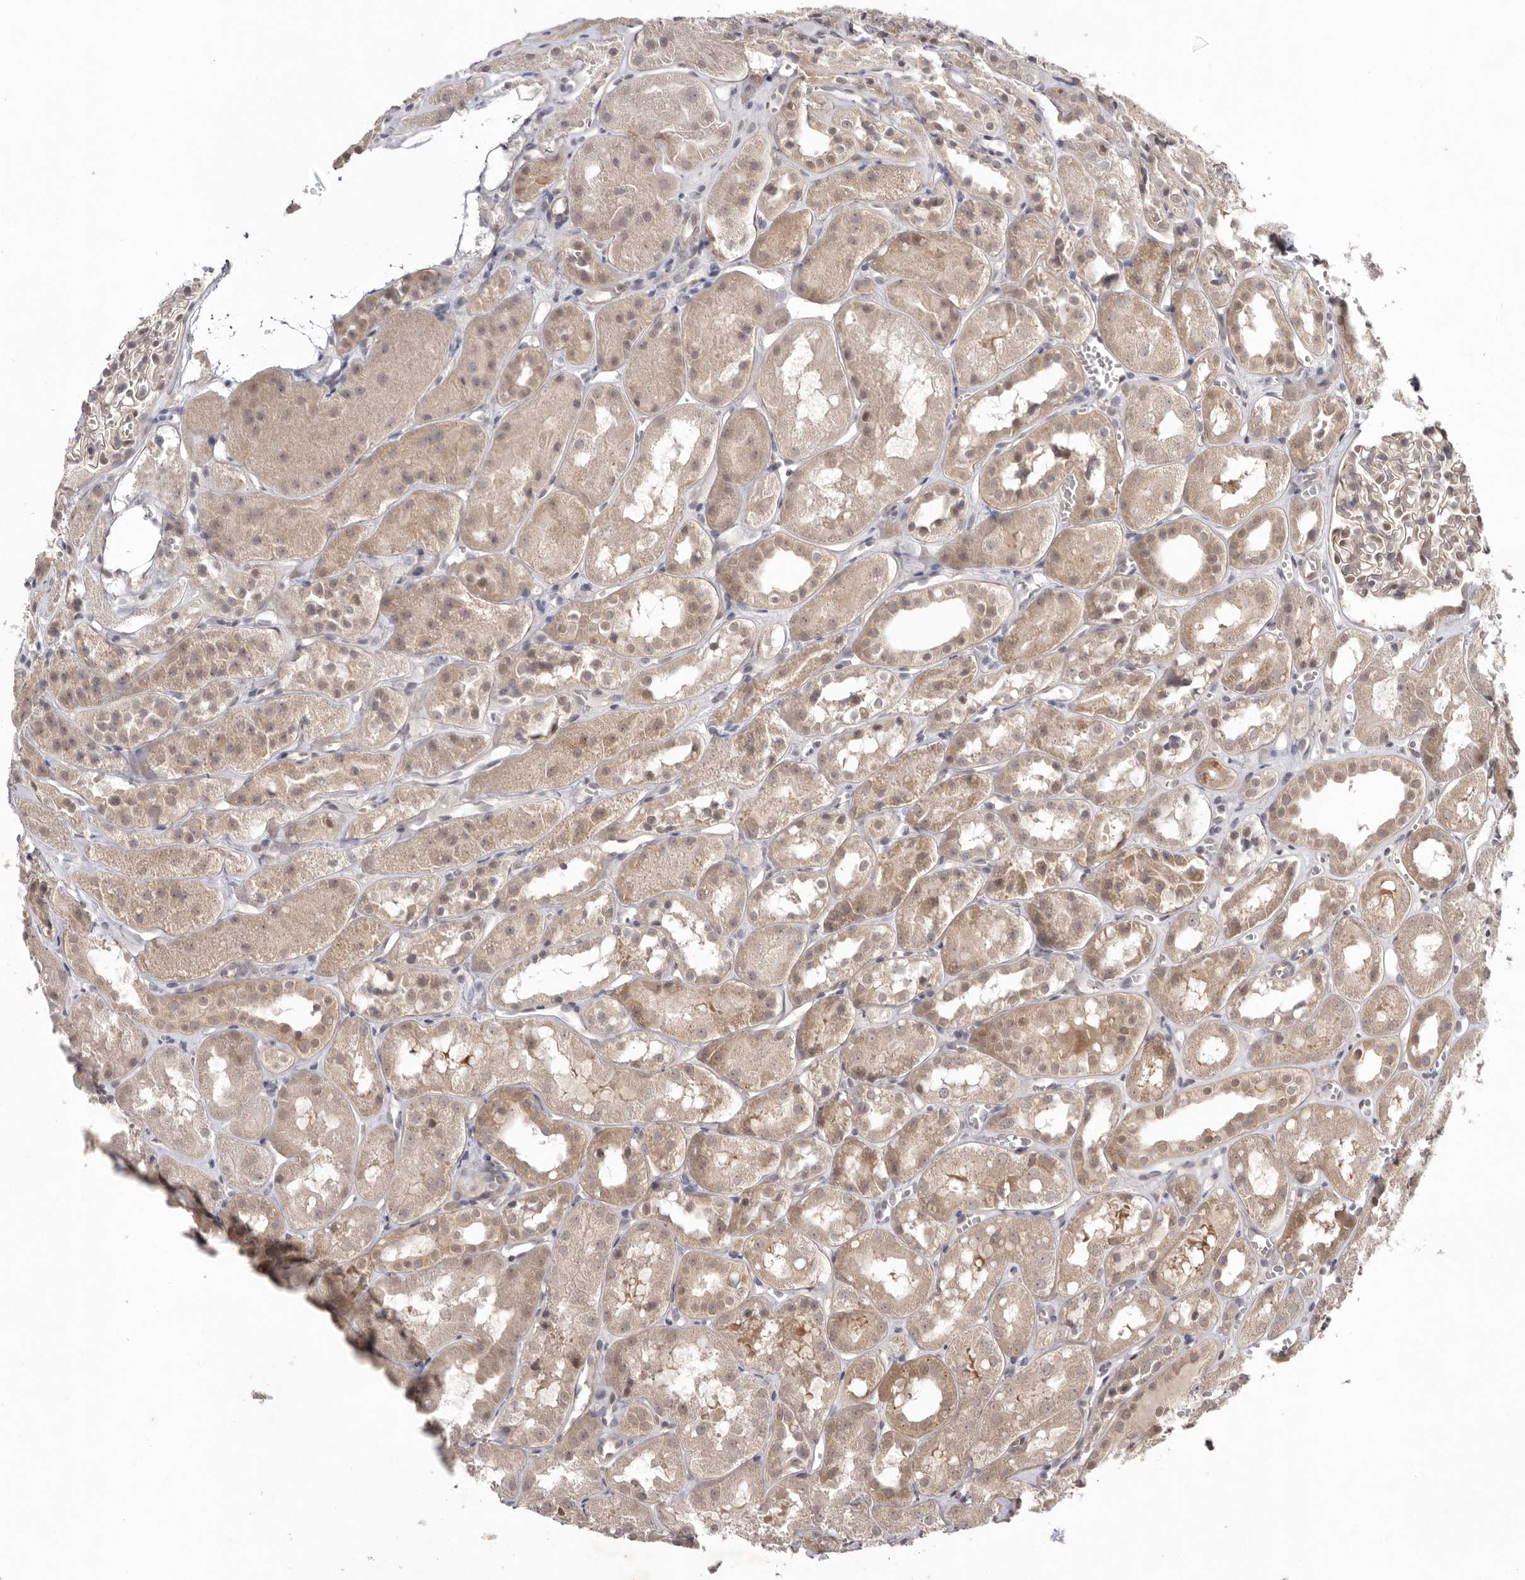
{"staining": {"intensity": "weak", "quantity": "25%-75%", "location": "cytoplasmic/membranous,nuclear"}, "tissue": "kidney", "cell_type": "Cells in glomeruli", "image_type": "normal", "snomed": [{"axis": "morphology", "description": "Normal tissue, NOS"}, {"axis": "topography", "description": "Kidney"}], "caption": "Brown immunohistochemical staining in unremarkable kidney shows weak cytoplasmic/membranous,nuclear positivity in about 25%-75% of cells in glomeruli.", "gene": "NSUN4", "patient": {"sex": "male", "age": 16}}